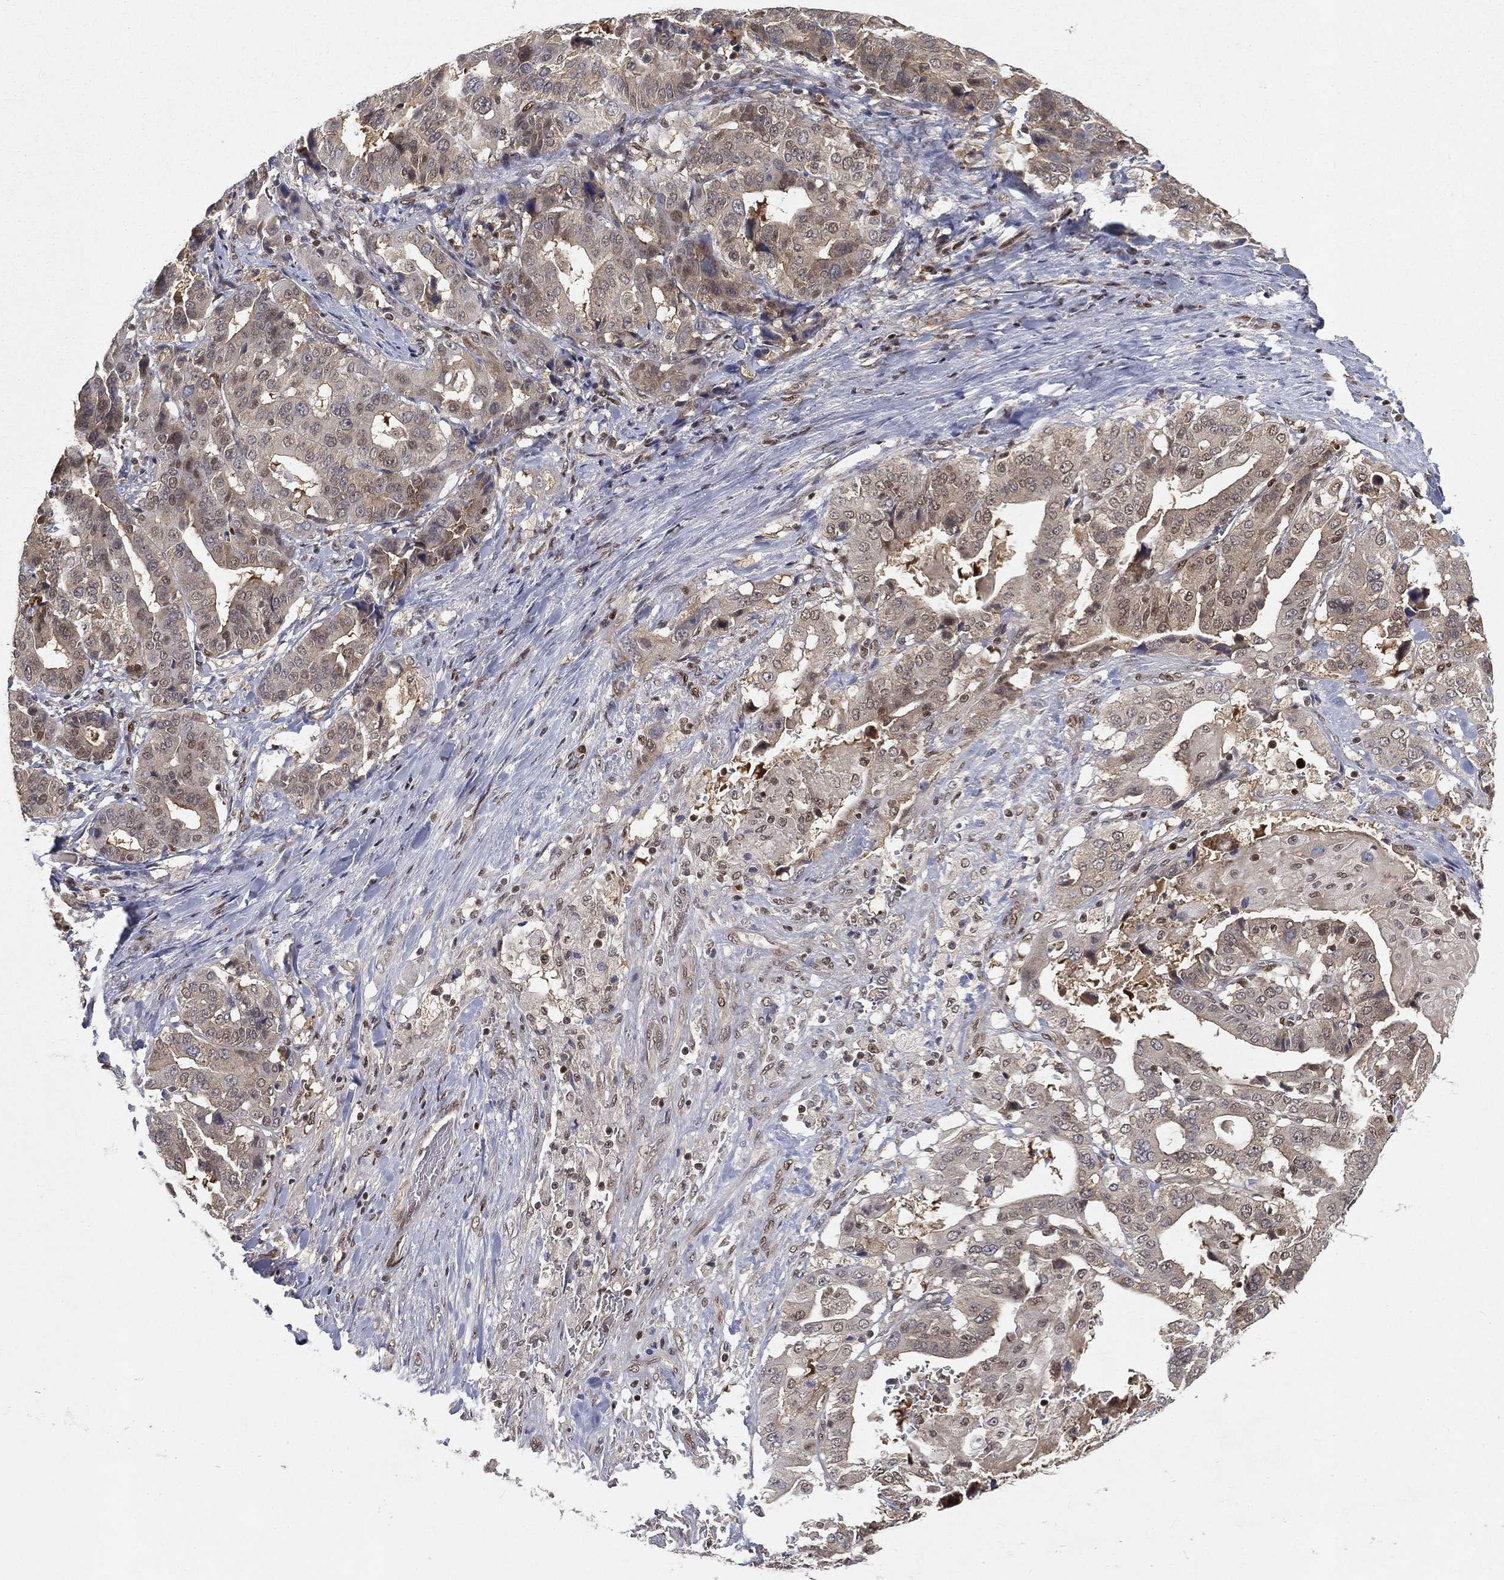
{"staining": {"intensity": "negative", "quantity": "none", "location": "none"}, "tissue": "stomach cancer", "cell_type": "Tumor cells", "image_type": "cancer", "snomed": [{"axis": "morphology", "description": "Adenocarcinoma, NOS"}, {"axis": "topography", "description": "Stomach"}], "caption": "This is a micrograph of immunohistochemistry staining of stomach adenocarcinoma, which shows no positivity in tumor cells.", "gene": "CRTC3", "patient": {"sex": "male", "age": 48}}